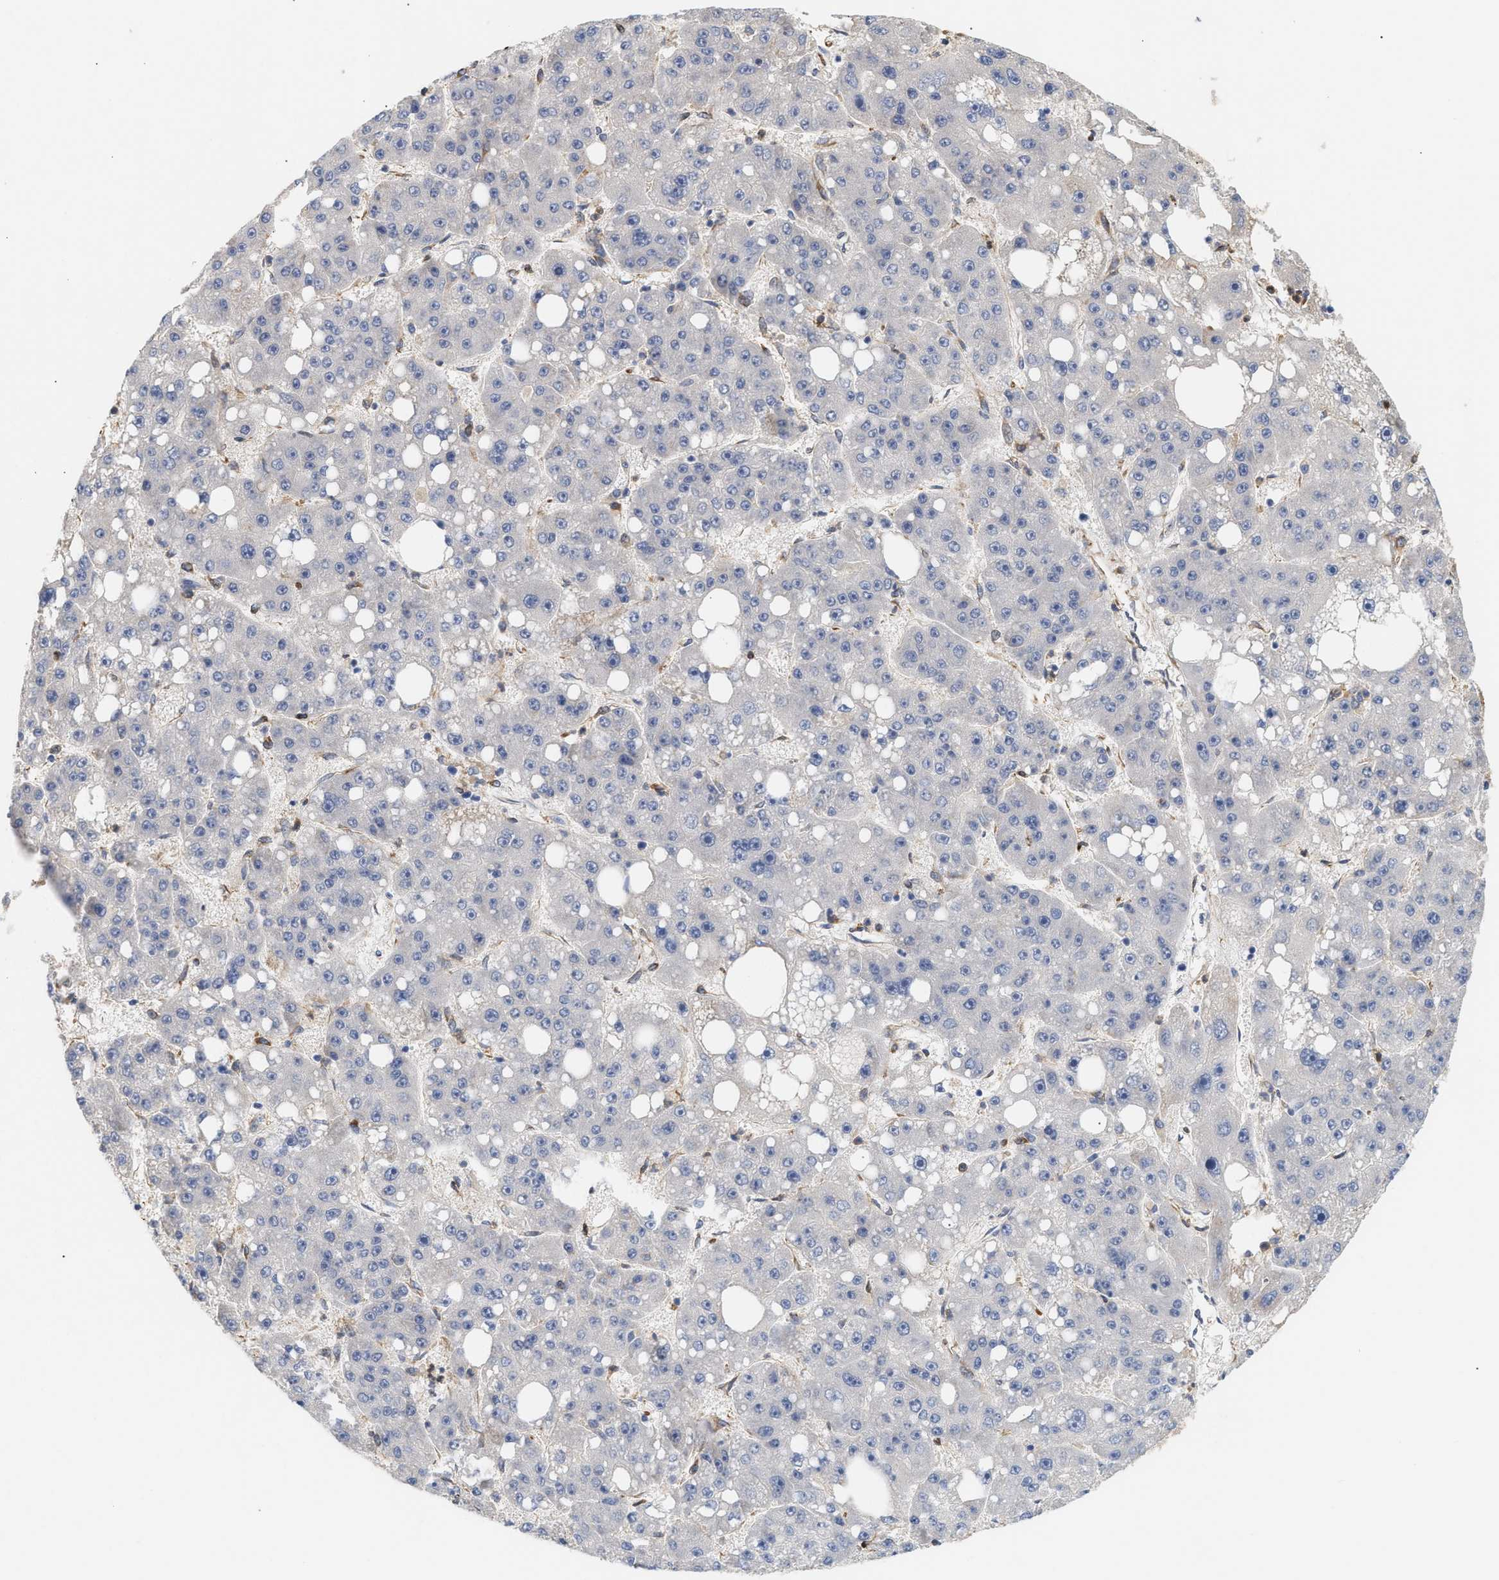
{"staining": {"intensity": "negative", "quantity": "none", "location": "none"}, "tissue": "liver cancer", "cell_type": "Tumor cells", "image_type": "cancer", "snomed": [{"axis": "morphology", "description": "Carcinoma, Hepatocellular, NOS"}, {"axis": "topography", "description": "Liver"}], "caption": "A micrograph of human liver cancer is negative for staining in tumor cells. (DAB (3,3'-diaminobenzidine) IHC with hematoxylin counter stain).", "gene": "PLCD1", "patient": {"sex": "female", "age": 61}}